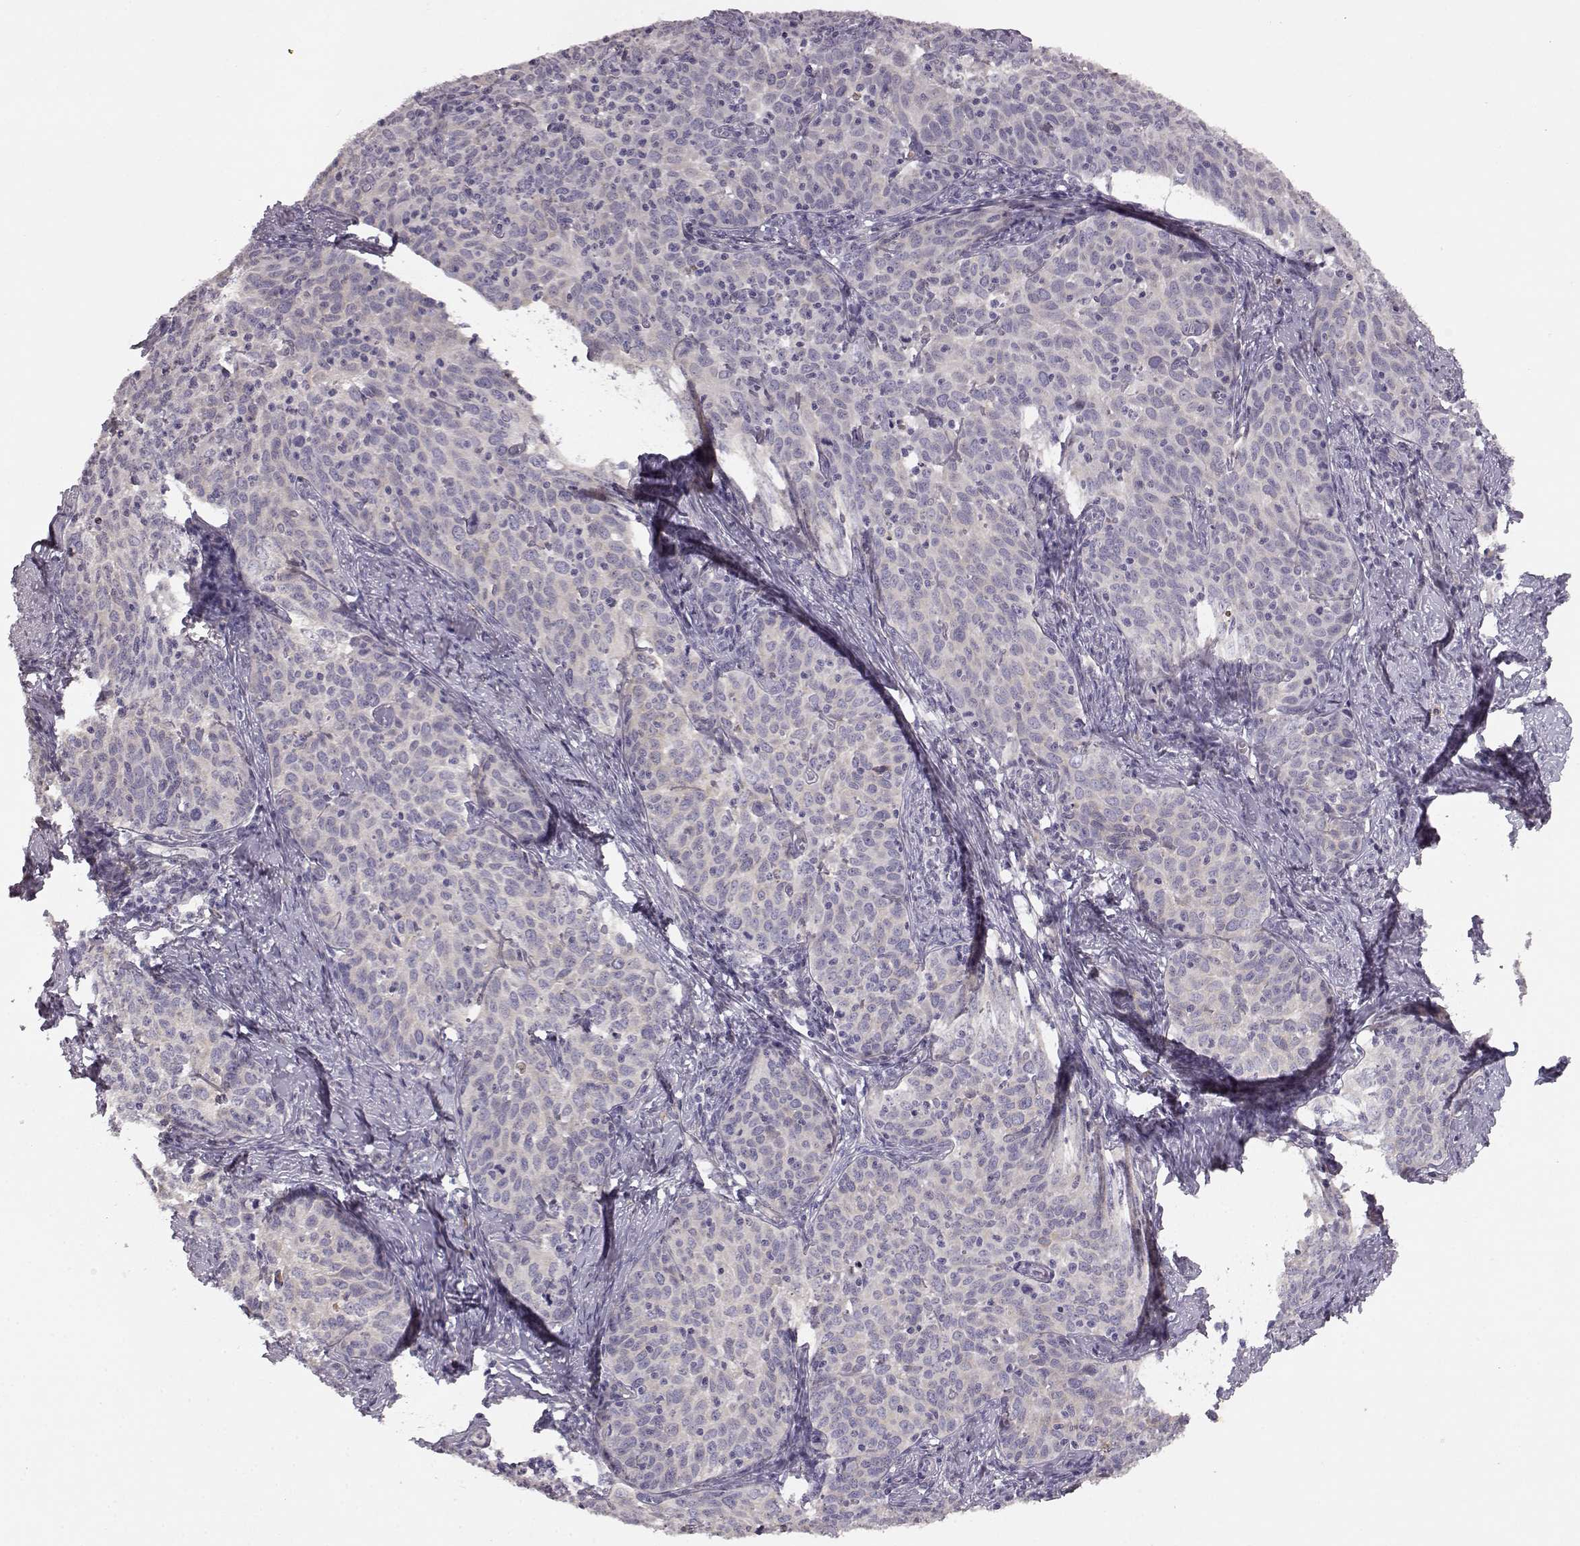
{"staining": {"intensity": "weak", "quantity": "25%-75%", "location": "cytoplasmic/membranous"}, "tissue": "cervical cancer", "cell_type": "Tumor cells", "image_type": "cancer", "snomed": [{"axis": "morphology", "description": "Squamous cell carcinoma, NOS"}, {"axis": "topography", "description": "Cervix"}], "caption": "Protein expression by immunohistochemistry shows weak cytoplasmic/membranous staining in about 25%-75% of tumor cells in cervical squamous cell carcinoma. Immunohistochemistry (ihc) stains the protein of interest in brown and the nuclei are stained blue.", "gene": "GHR", "patient": {"sex": "female", "age": 62}}